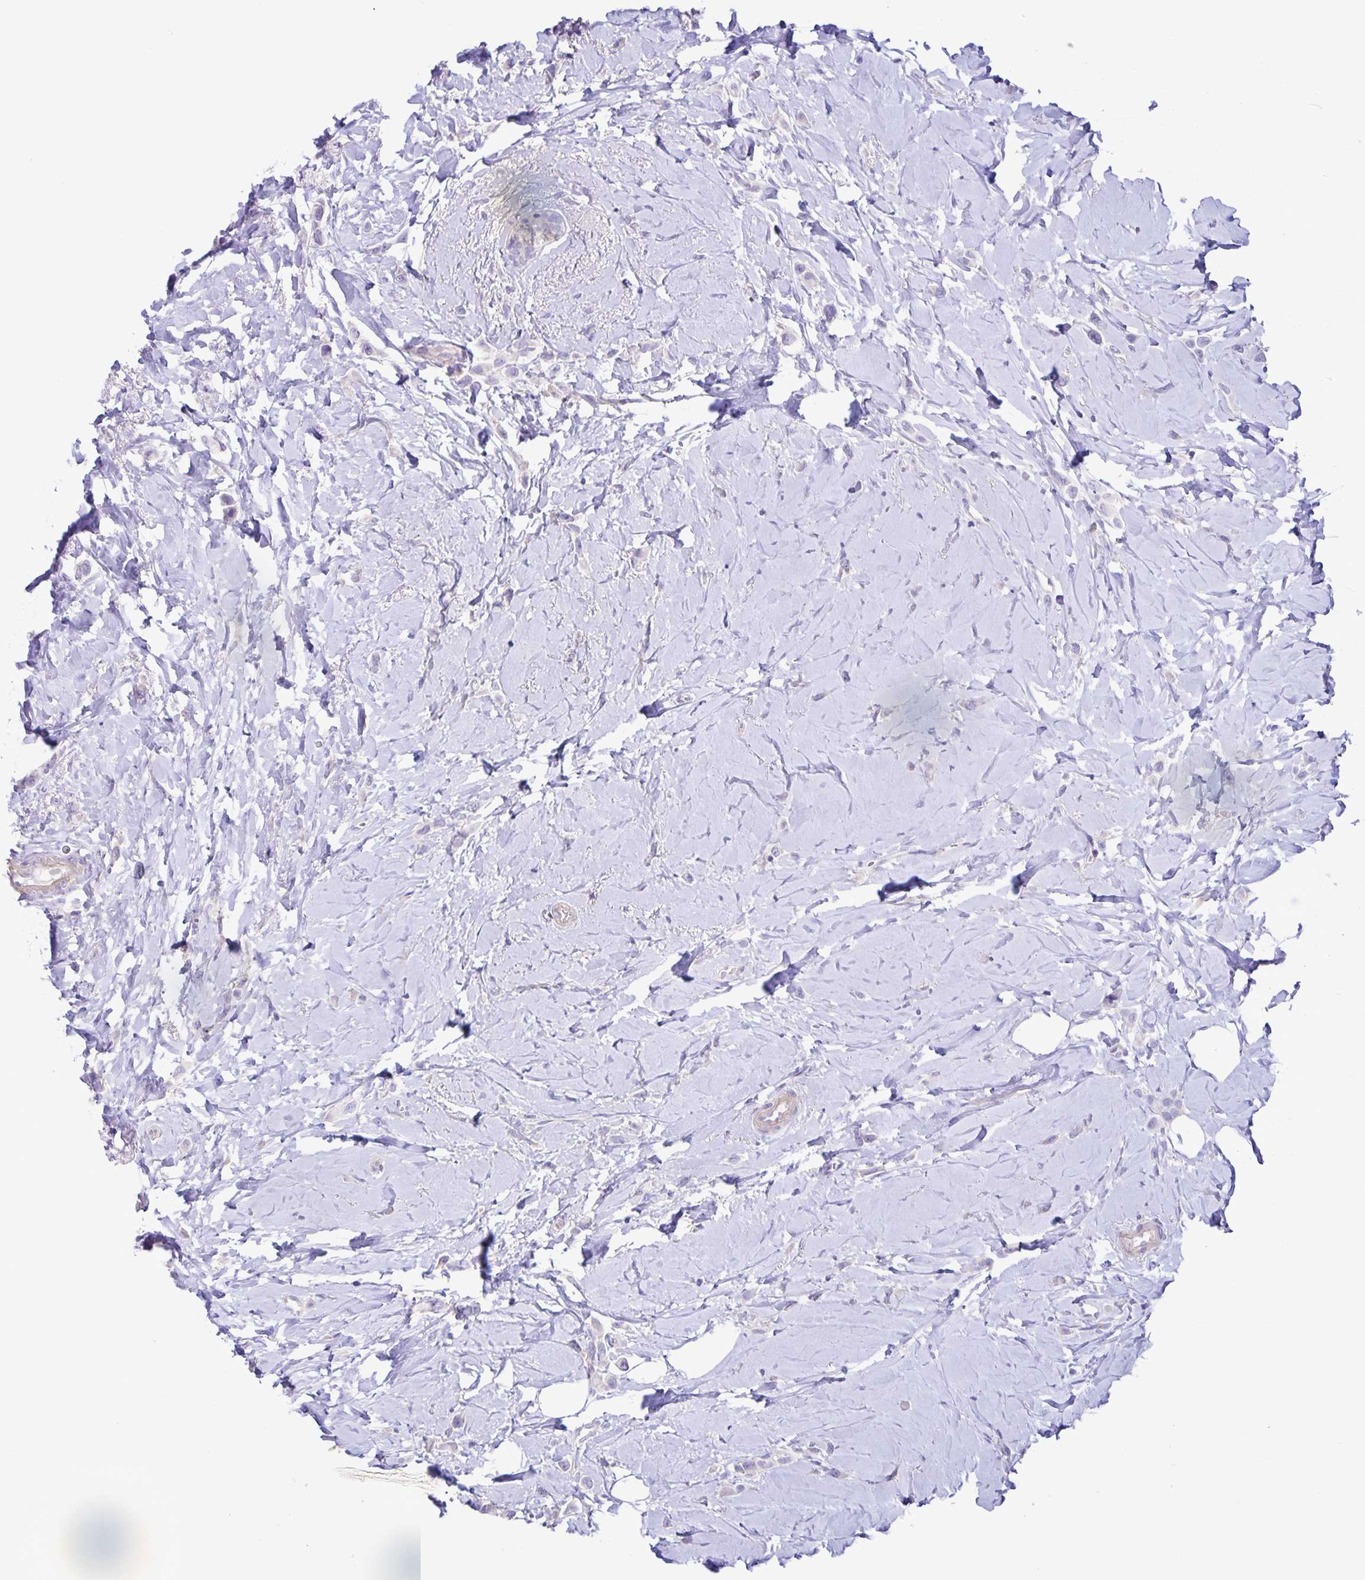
{"staining": {"intensity": "negative", "quantity": "none", "location": "none"}, "tissue": "breast cancer", "cell_type": "Tumor cells", "image_type": "cancer", "snomed": [{"axis": "morphology", "description": "Lobular carcinoma"}, {"axis": "topography", "description": "Breast"}], "caption": "The micrograph displays no significant positivity in tumor cells of breast cancer (lobular carcinoma).", "gene": "BOLL", "patient": {"sex": "female", "age": 66}}